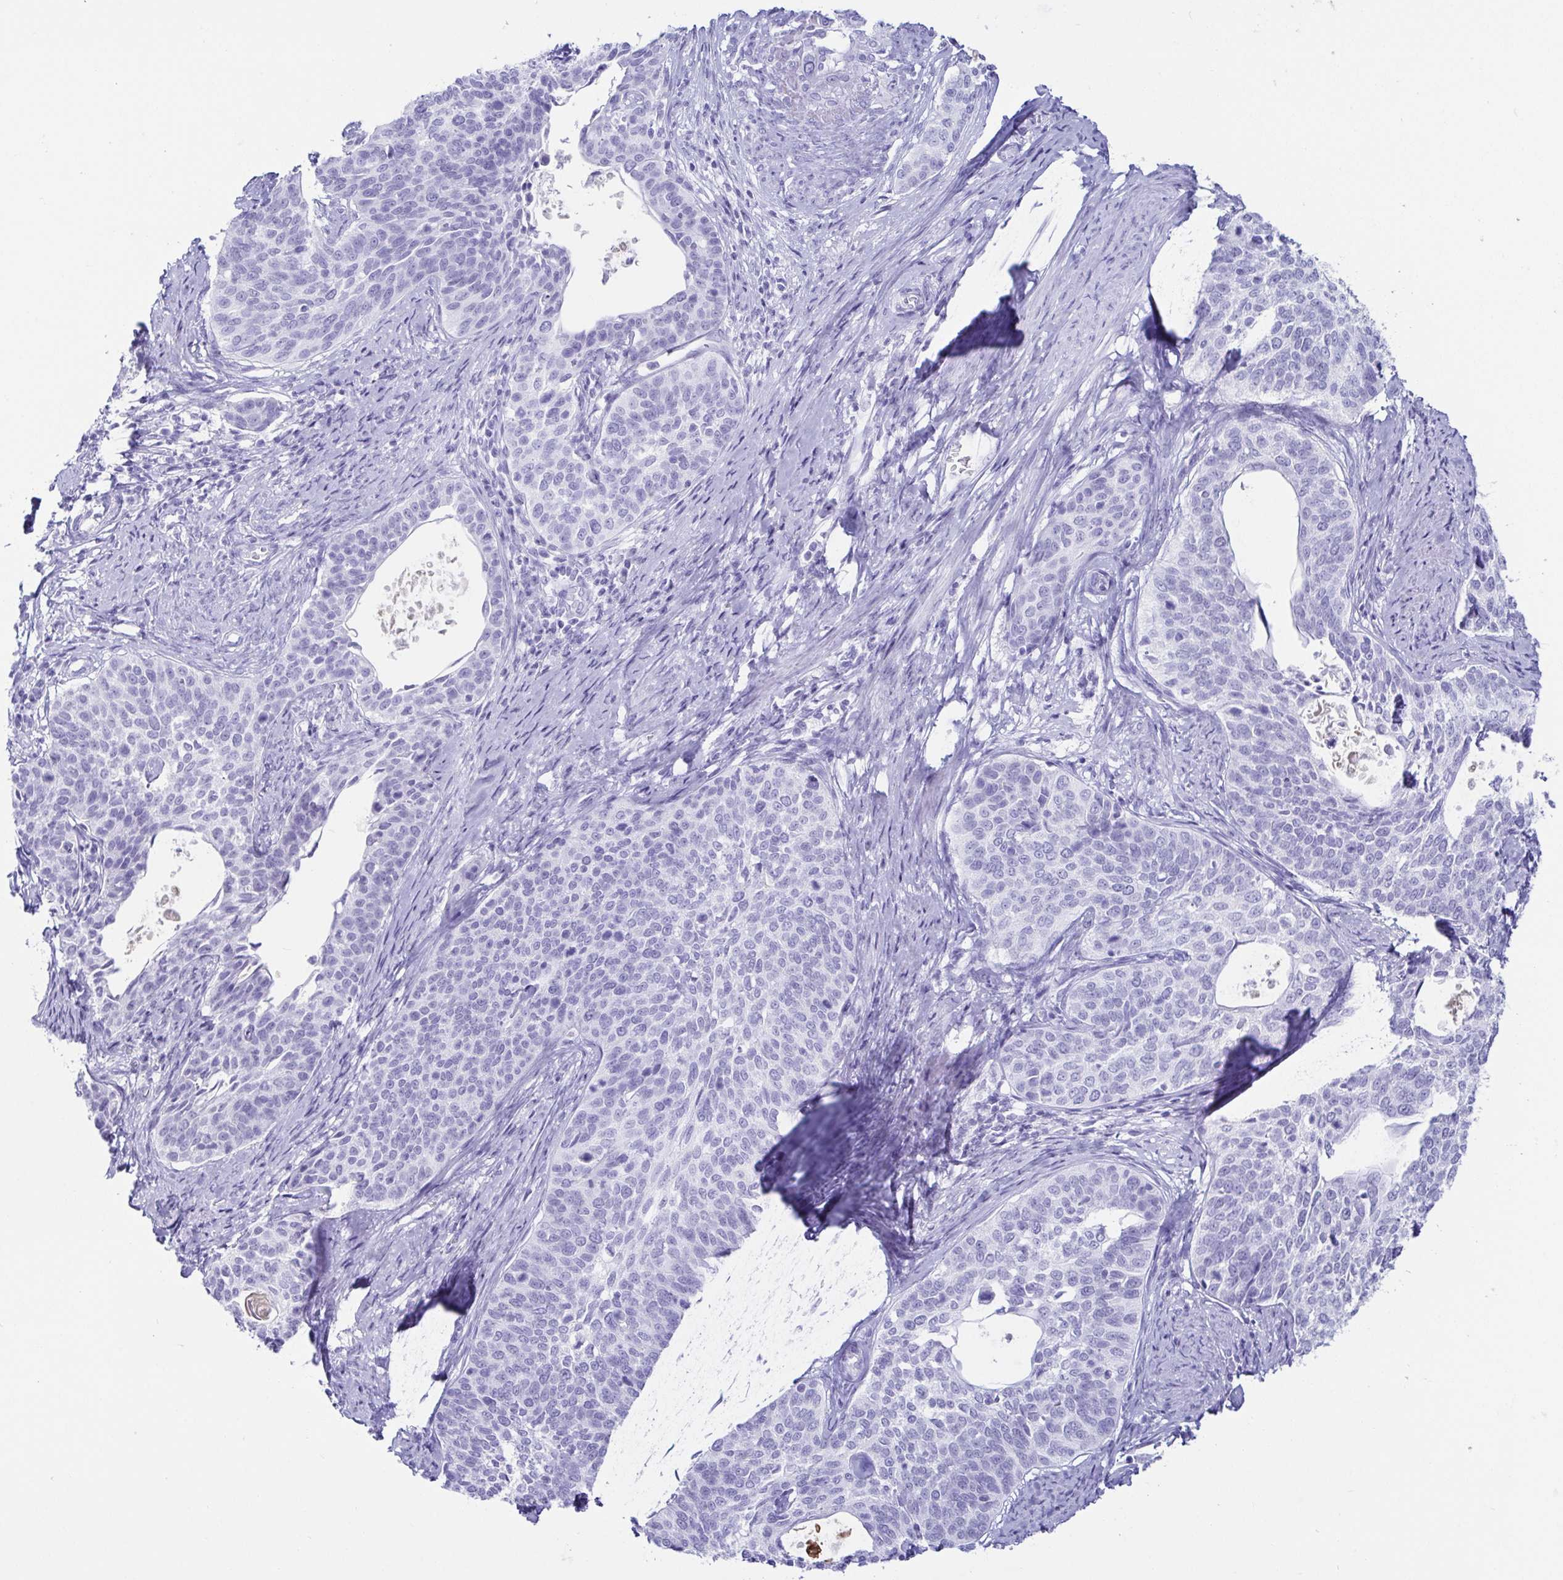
{"staining": {"intensity": "negative", "quantity": "none", "location": "none"}, "tissue": "cervical cancer", "cell_type": "Tumor cells", "image_type": "cancer", "snomed": [{"axis": "morphology", "description": "Squamous cell carcinoma, NOS"}, {"axis": "topography", "description": "Cervix"}], "caption": "Immunohistochemistry (IHC) of cervical squamous cell carcinoma exhibits no positivity in tumor cells.", "gene": "CD164L2", "patient": {"sex": "female", "age": 69}}